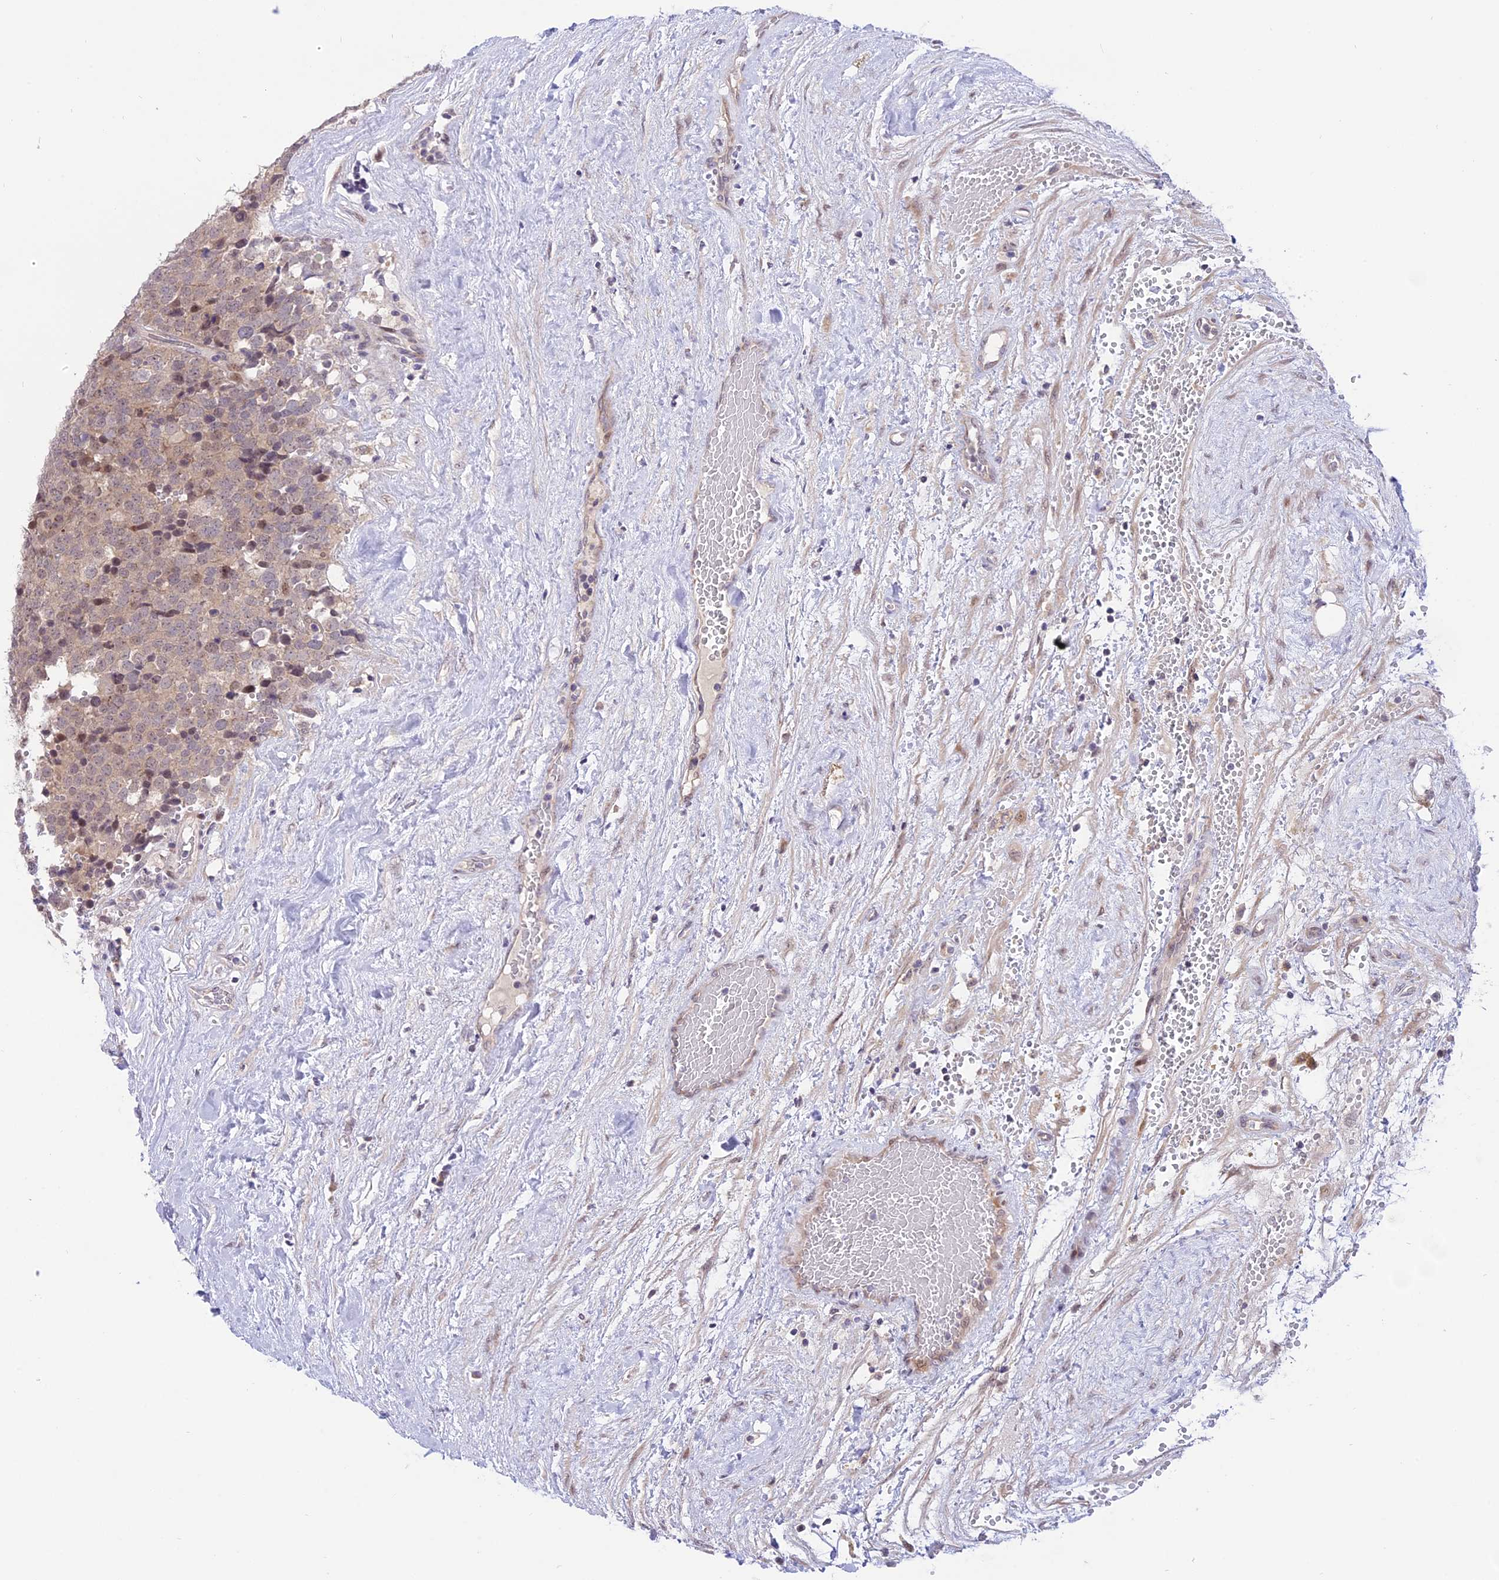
{"staining": {"intensity": "weak", "quantity": "25%-75%", "location": "cytoplasmic/membranous,nuclear"}, "tissue": "testis cancer", "cell_type": "Tumor cells", "image_type": "cancer", "snomed": [{"axis": "morphology", "description": "Seminoma, NOS"}, {"axis": "topography", "description": "Testis"}], "caption": "Weak cytoplasmic/membranous and nuclear positivity is present in approximately 25%-75% of tumor cells in seminoma (testis).", "gene": "ZNF837", "patient": {"sex": "male", "age": 71}}